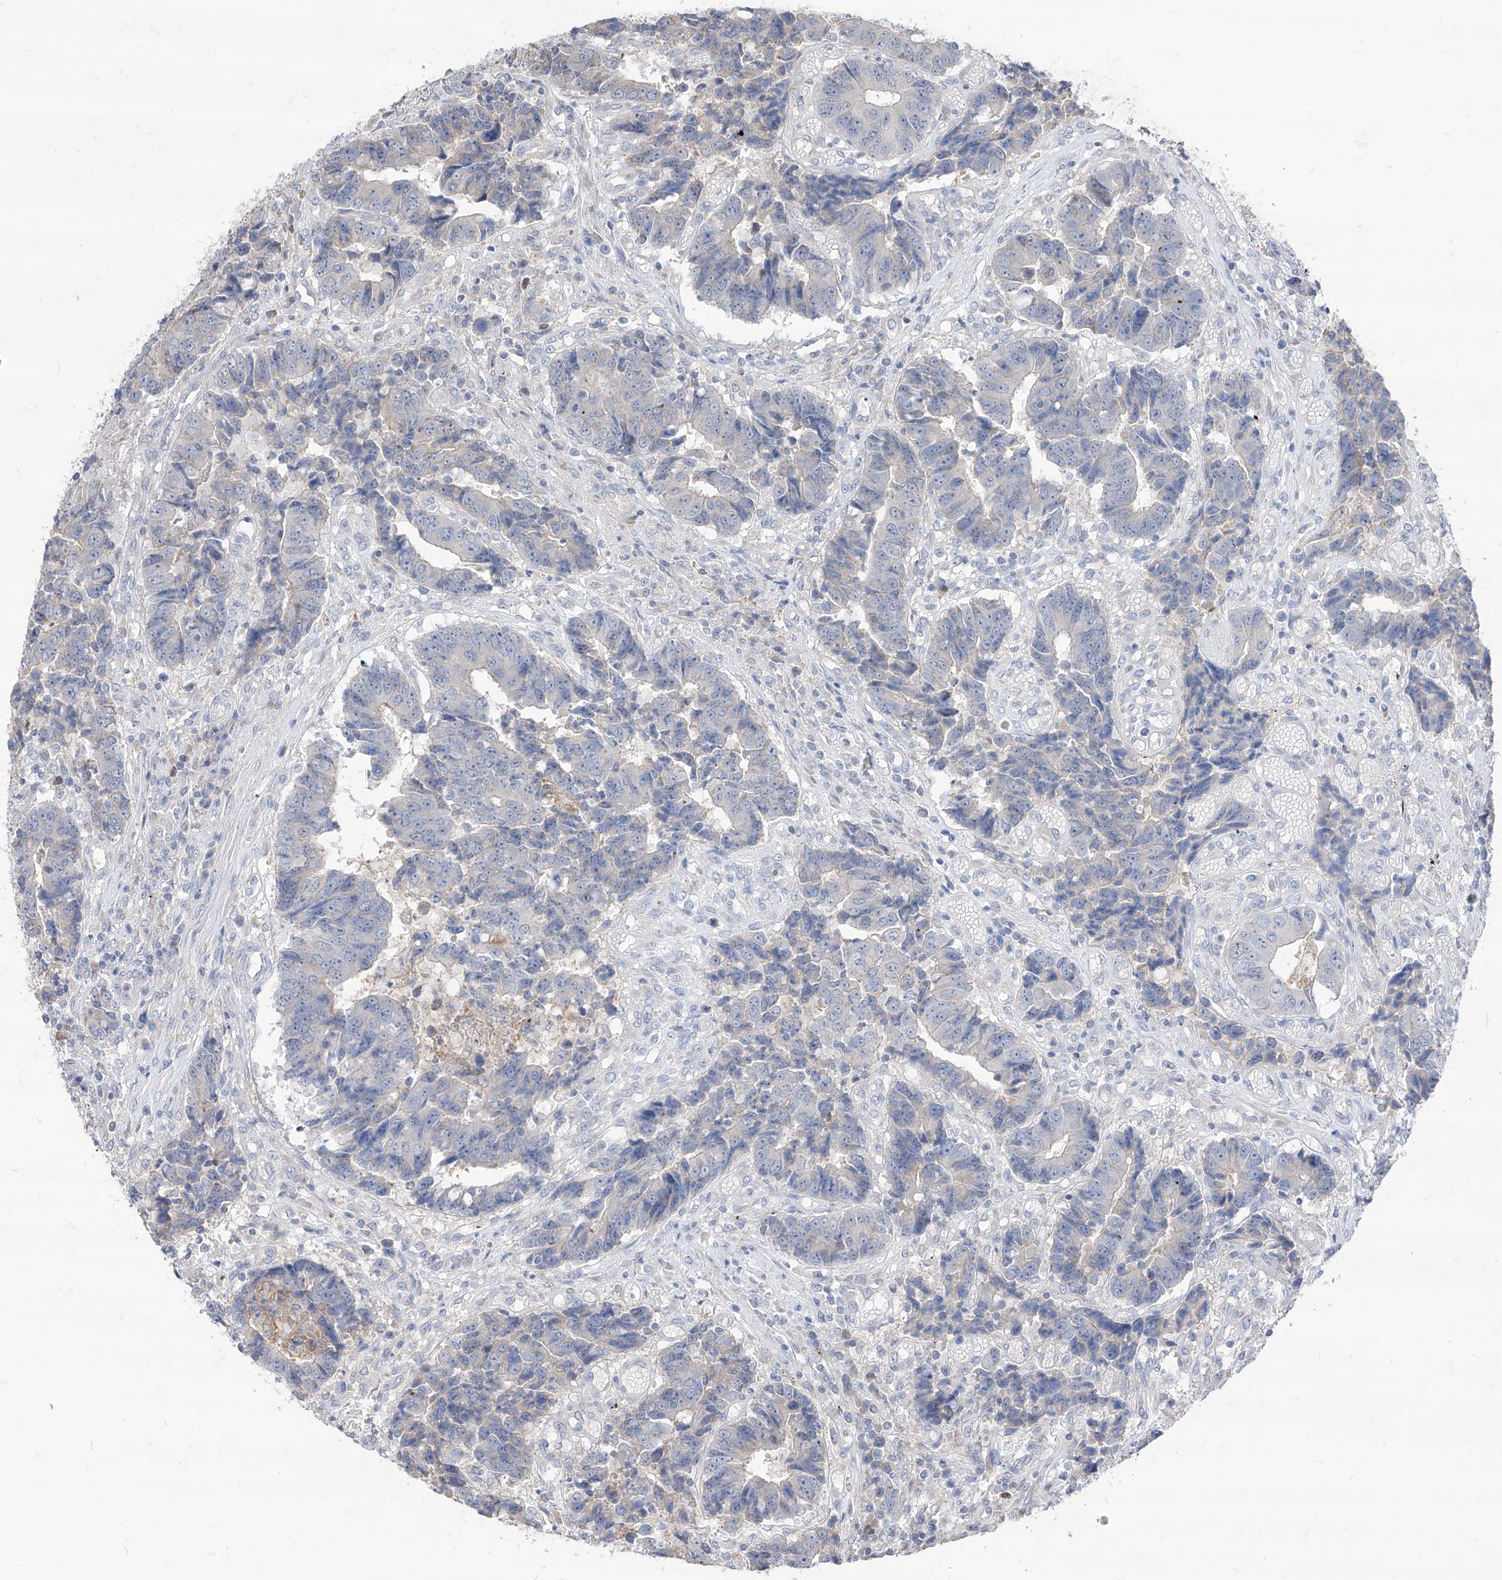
{"staining": {"intensity": "negative", "quantity": "none", "location": "none"}, "tissue": "colorectal cancer", "cell_type": "Tumor cells", "image_type": "cancer", "snomed": [{"axis": "morphology", "description": "Adenocarcinoma, NOS"}, {"axis": "topography", "description": "Rectum"}], "caption": "A micrograph of colorectal cancer (adenocarcinoma) stained for a protein shows no brown staining in tumor cells.", "gene": "BROX", "patient": {"sex": "male", "age": 84}}